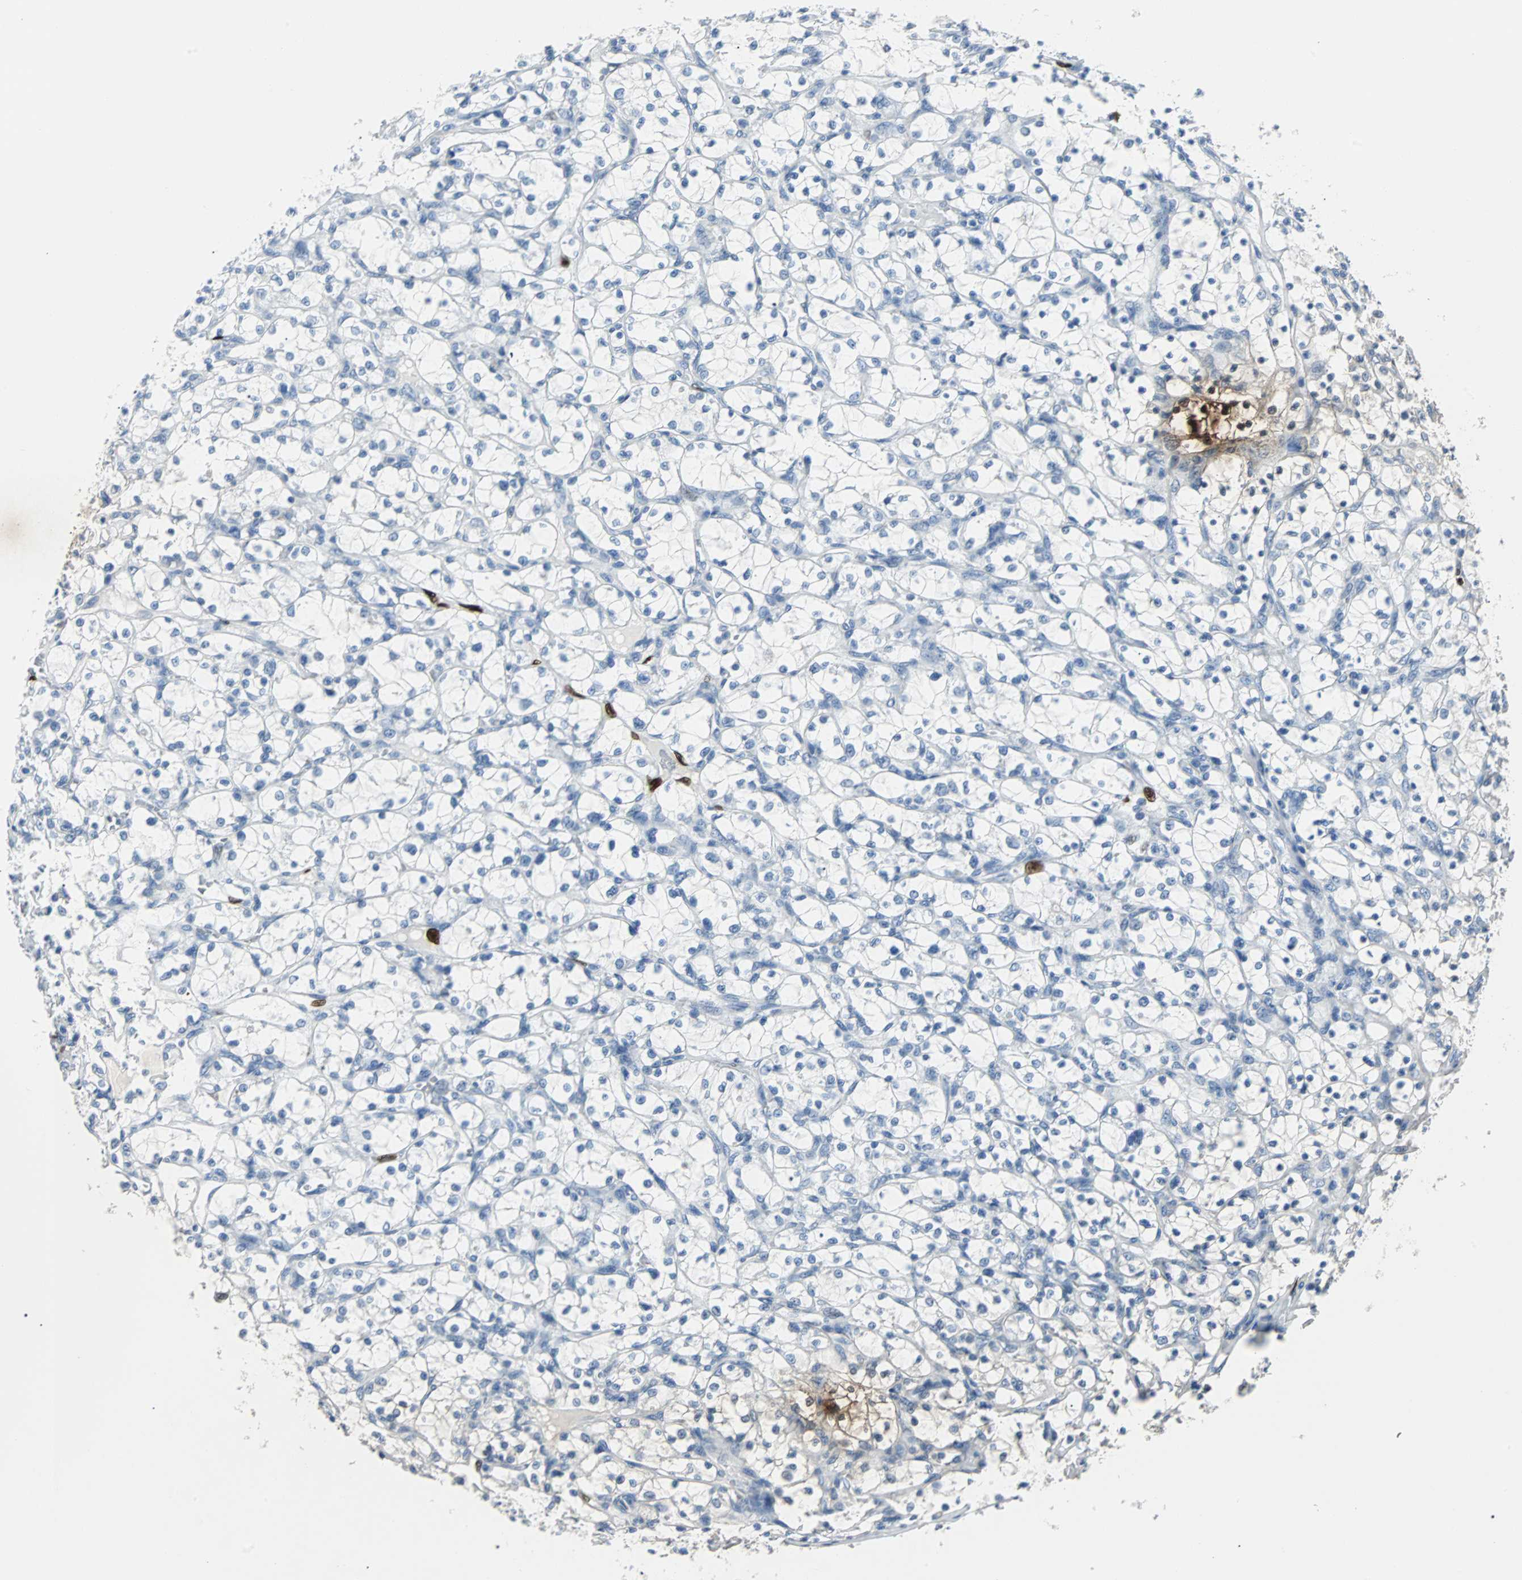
{"staining": {"intensity": "negative", "quantity": "none", "location": "none"}, "tissue": "renal cancer", "cell_type": "Tumor cells", "image_type": "cancer", "snomed": [{"axis": "morphology", "description": "Adenocarcinoma, NOS"}, {"axis": "topography", "description": "Kidney"}], "caption": "Renal cancer stained for a protein using immunohistochemistry shows no positivity tumor cells.", "gene": "IL33", "patient": {"sex": "female", "age": 69}}